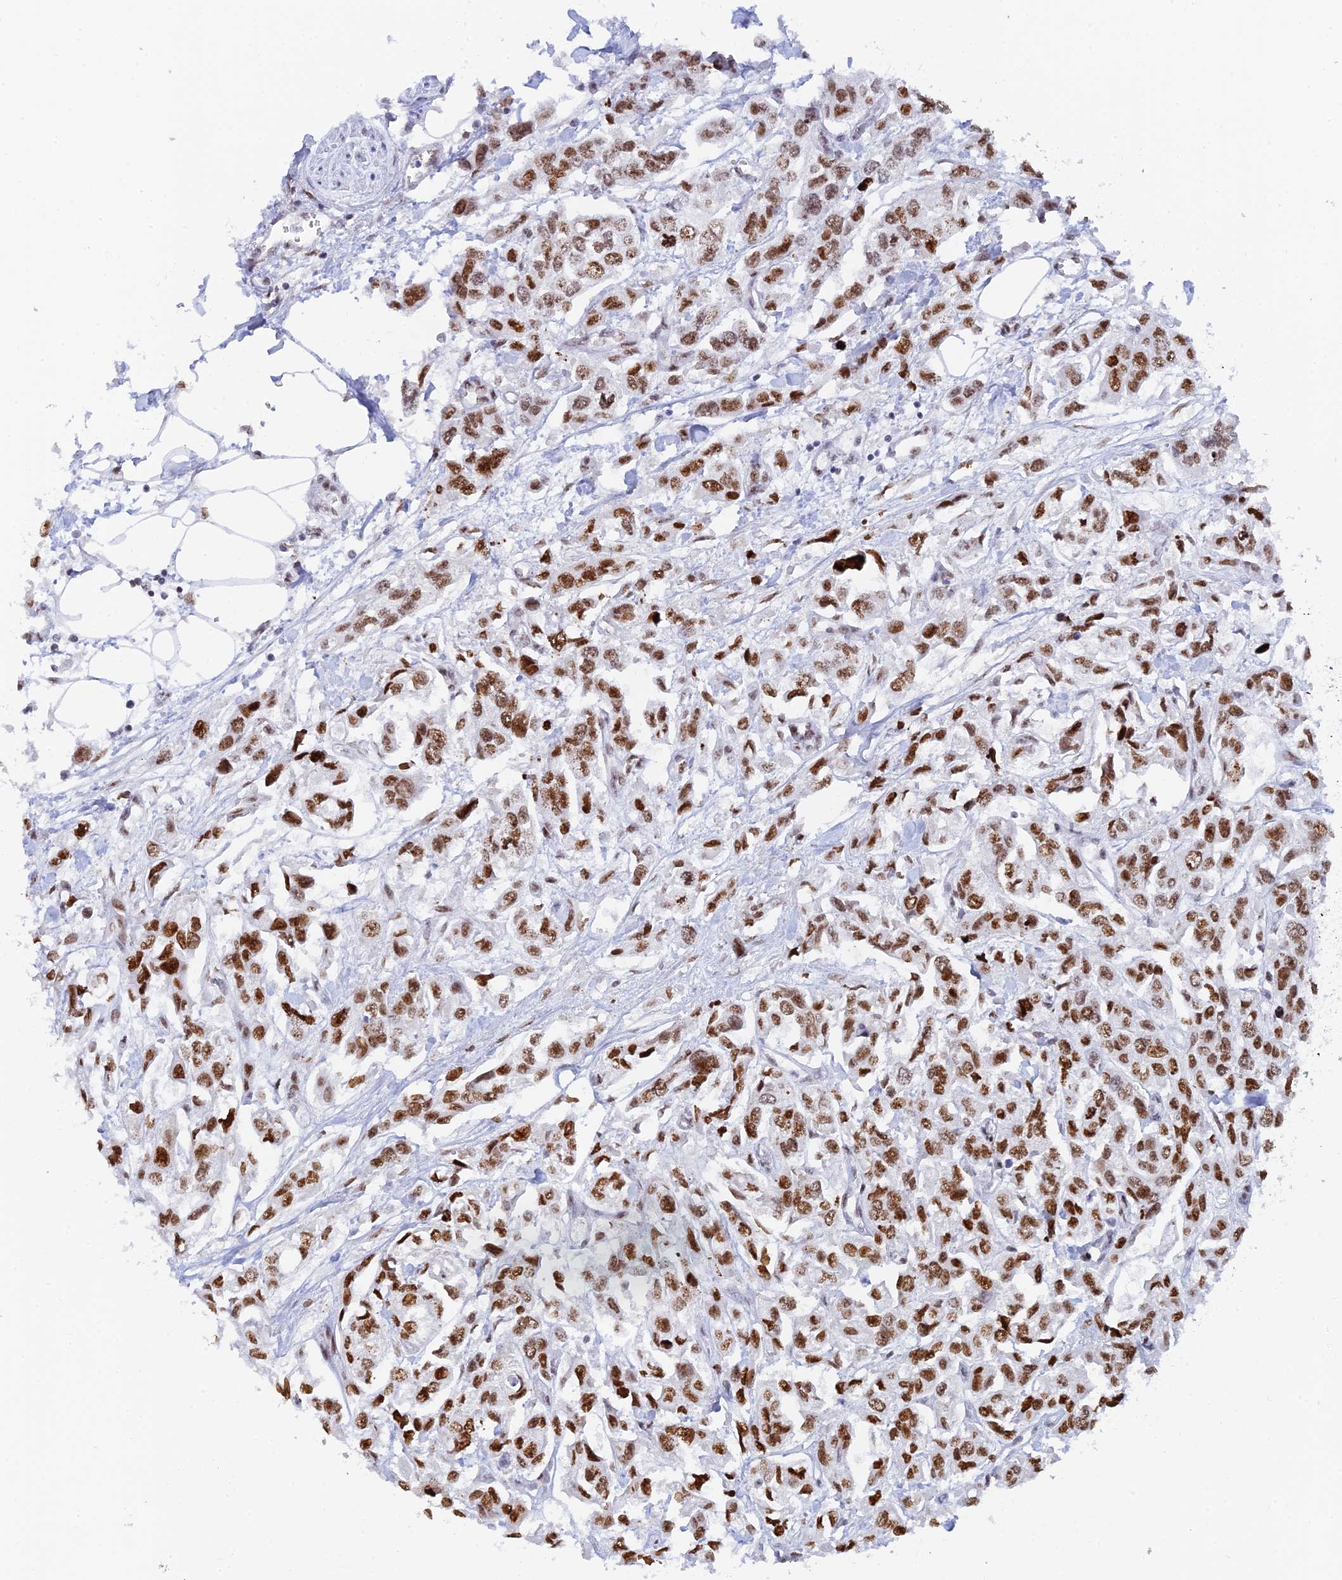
{"staining": {"intensity": "strong", "quantity": ">75%", "location": "nuclear"}, "tissue": "urothelial cancer", "cell_type": "Tumor cells", "image_type": "cancer", "snomed": [{"axis": "morphology", "description": "Urothelial carcinoma, High grade"}, {"axis": "topography", "description": "Urinary bladder"}], "caption": "A brown stain labels strong nuclear expression of a protein in high-grade urothelial carcinoma tumor cells.", "gene": "RSL1D1", "patient": {"sex": "male", "age": 67}}